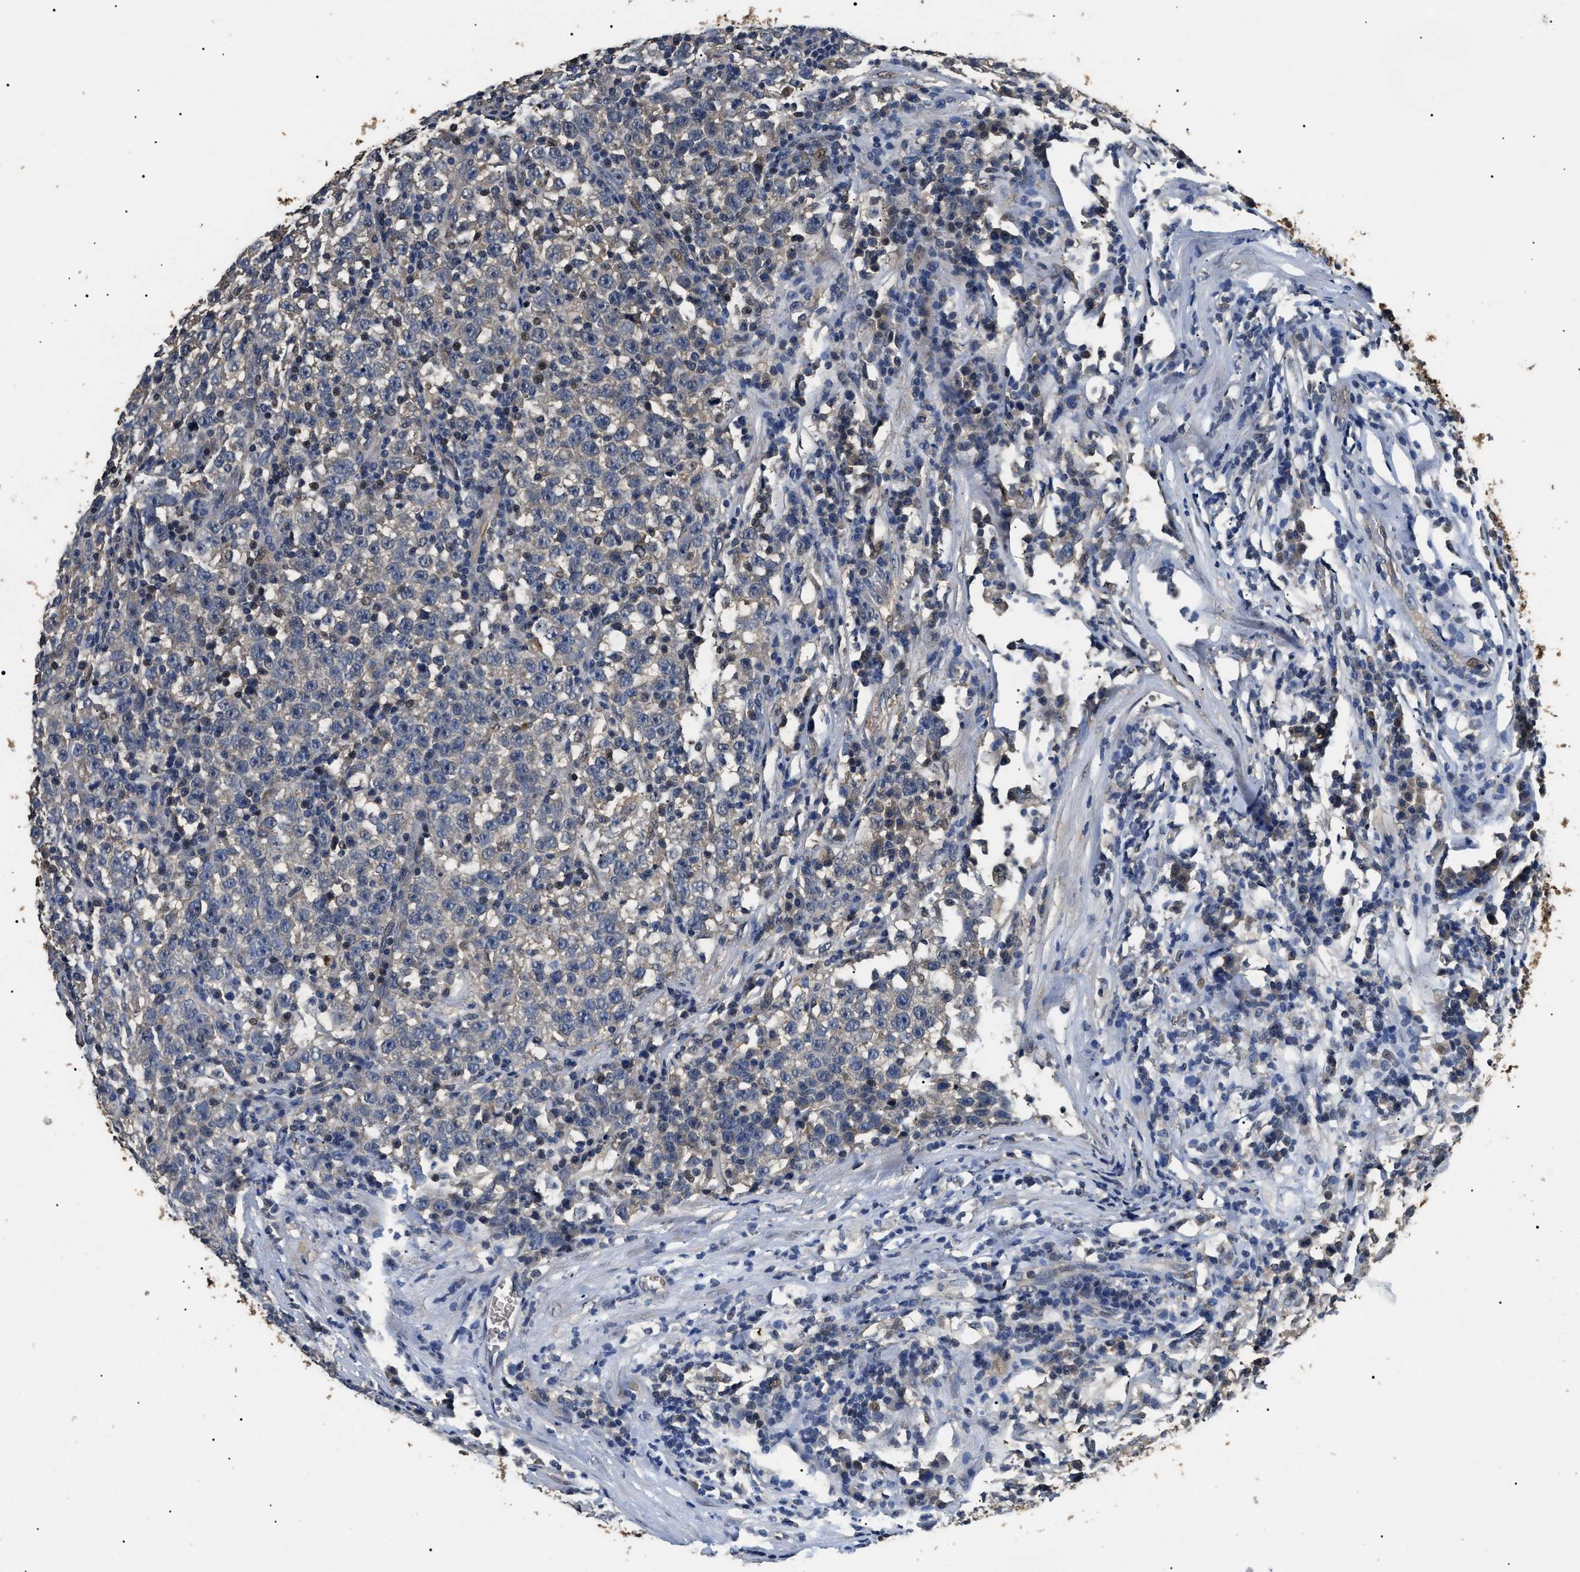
{"staining": {"intensity": "negative", "quantity": "none", "location": "none"}, "tissue": "testis cancer", "cell_type": "Tumor cells", "image_type": "cancer", "snomed": [{"axis": "morphology", "description": "Seminoma, NOS"}, {"axis": "topography", "description": "Testis"}], "caption": "Human seminoma (testis) stained for a protein using immunohistochemistry (IHC) reveals no staining in tumor cells.", "gene": "PSMD8", "patient": {"sex": "male", "age": 43}}